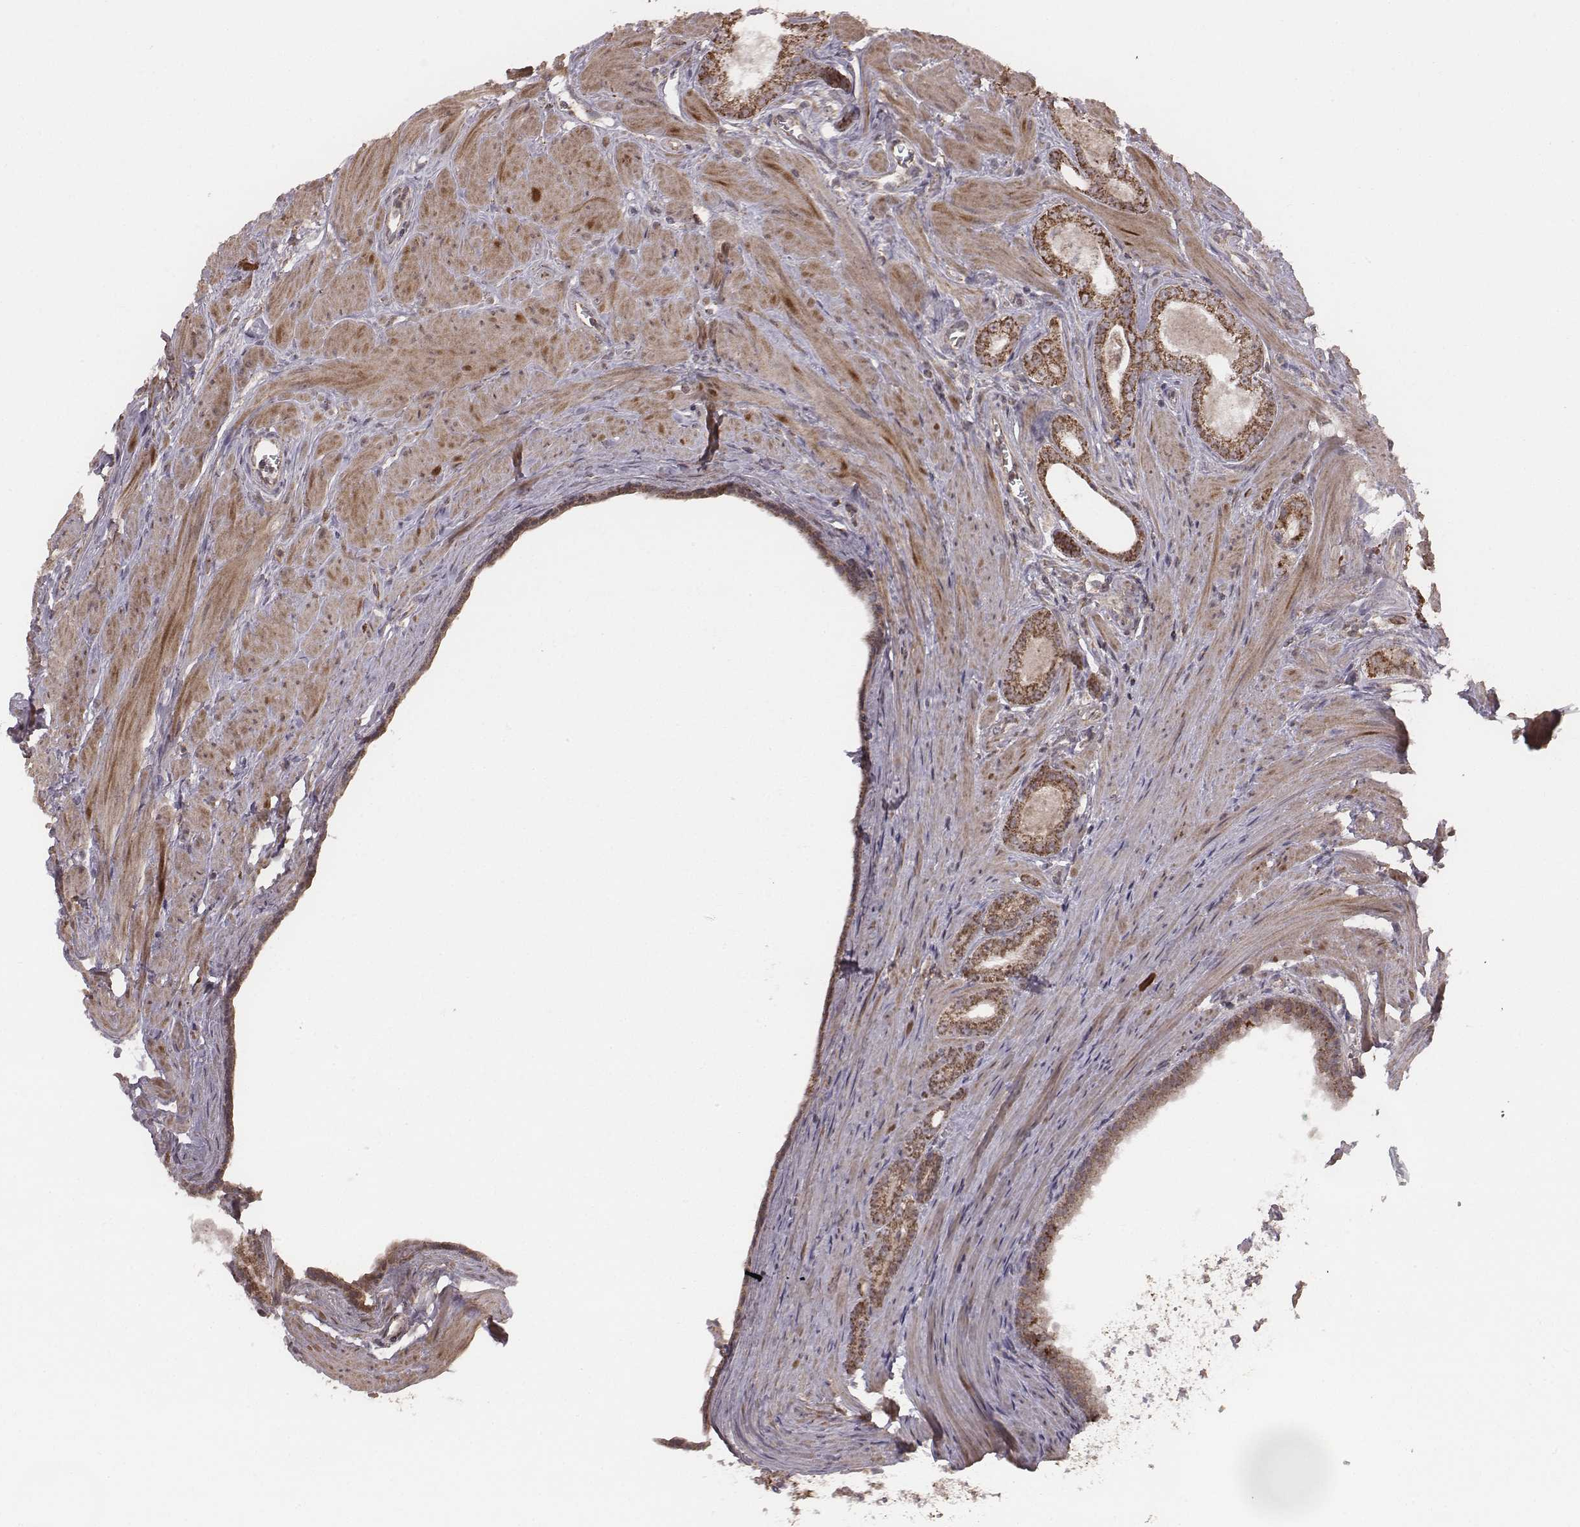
{"staining": {"intensity": "strong", "quantity": ">75%", "location": "cytoplasmic/membranous"}, "tissue": "prostate cancer", "cell_type": "Tumor cells", "image_type": "cancer", "snomed": [{"axis": "morphology", "description": "Adenocarcinoma, NOS"}, {"axis": "topography", "description": "Prostate"}], "caption": "Immunohistochemistry (IHC) photomicrograph of neoplastic tissue: prostate adenocarcinoma stained using immunohistochemistry (IHC) reveals high levels of strong protein expression localized specifically in the cytoplasmic/membranous of tumor cells, appearing as a cytoplasmic/membranous brown color.", "gene": "PDCD2L", "patient": {"sex": "male", "age": 71}}